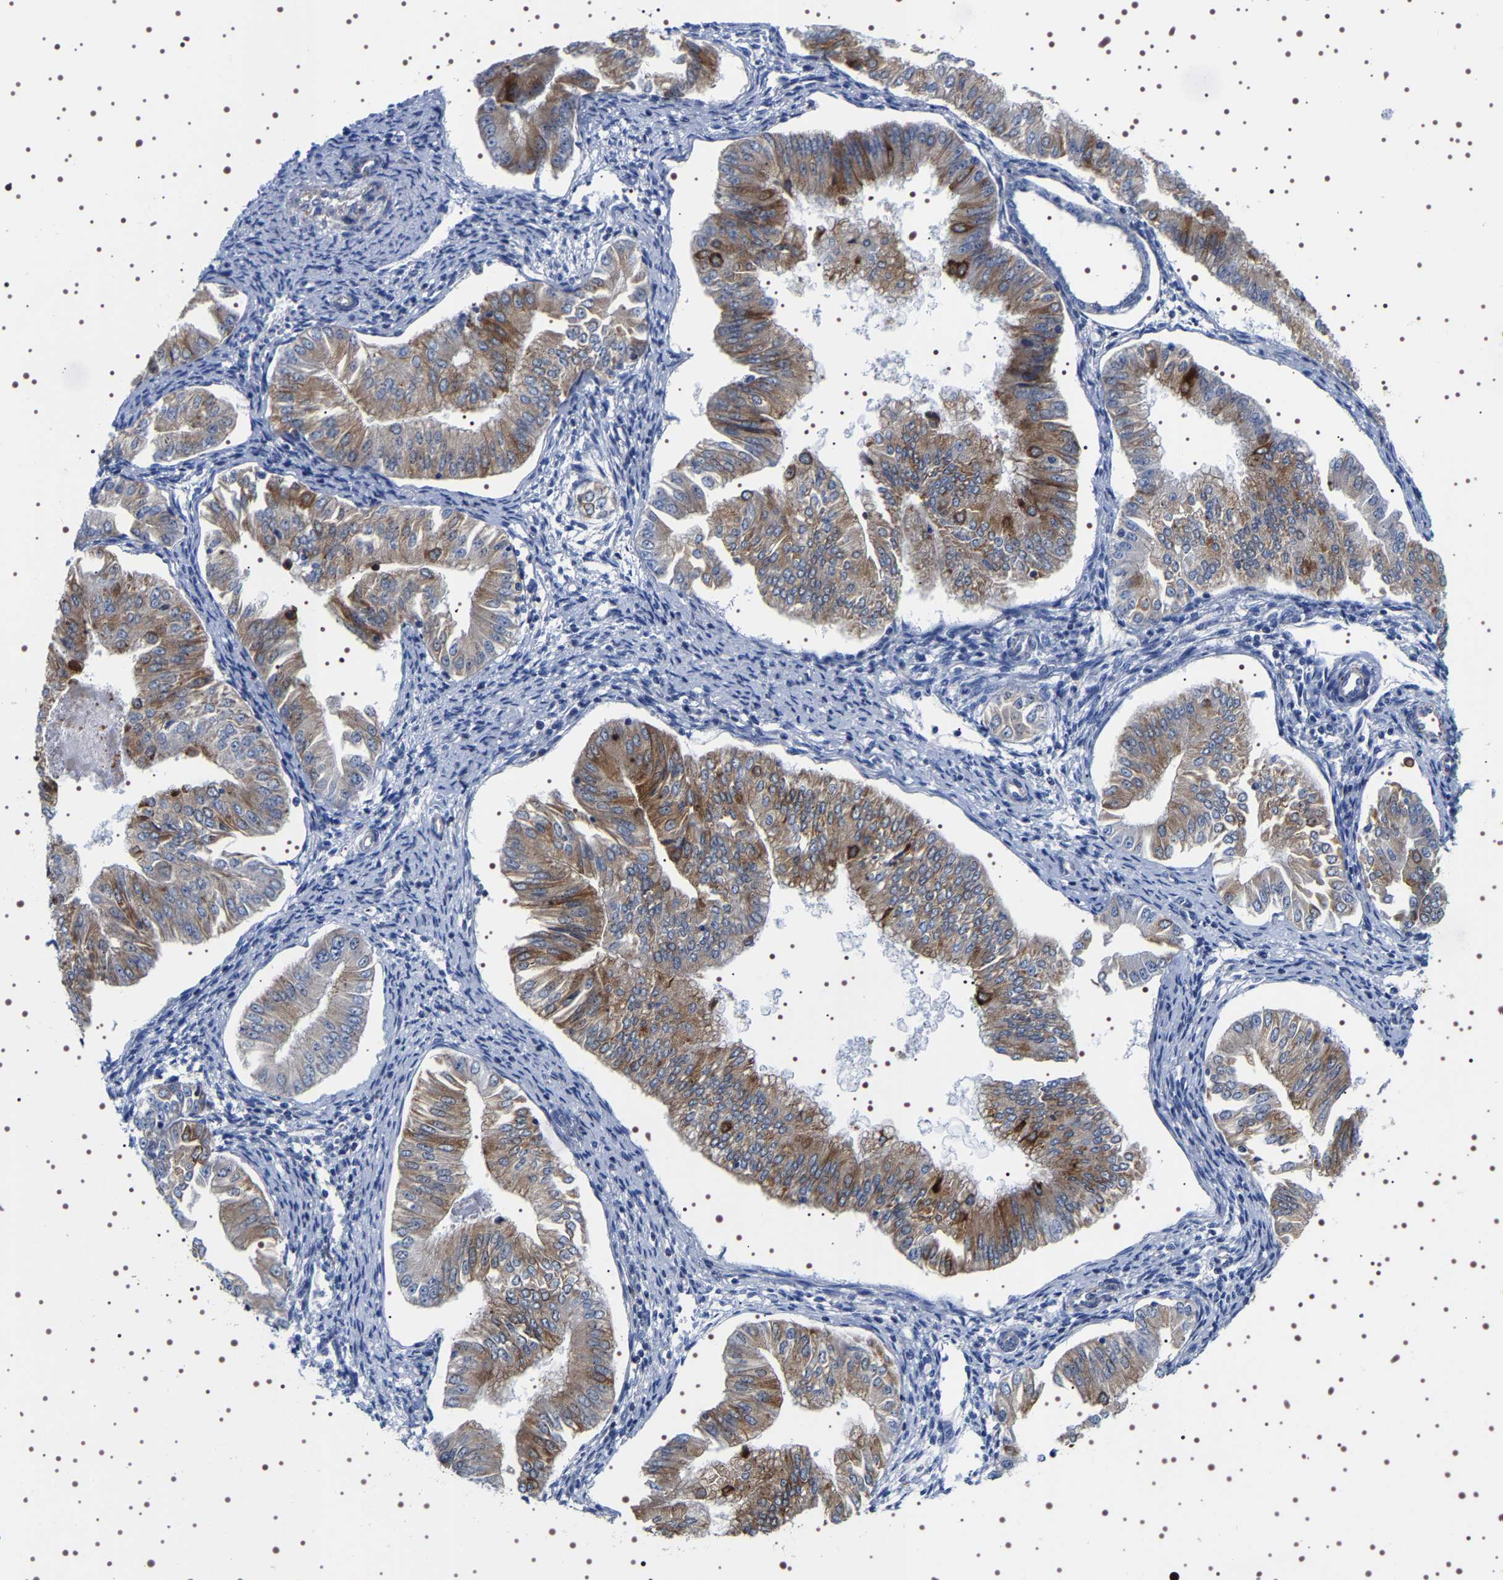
{"staining": {"intensity": "moderate", "quantity": ">75%", "location": "cytoplasmic/membranous"}, "tissue": "endometrial cancer", "cell_type": "Tumor cells", "image_type": "cancer", "snomed": [{"axis": "morphology", "description": "Normal tissue, NOS"}, {"axis": "morphology", "description": "Adenocarcinoma, NOS"}, {"axis": "topography", "description": "Endometrium"}], "caption": "Adenocarcinoma (endometrial) was stained to show a protein in brown. There is medium levels of moderate cytoplasmic/membranous expression in about >75% of tumor cells.", "gene": "SQLE", "patient": {"sex": "female", "age": 53}}